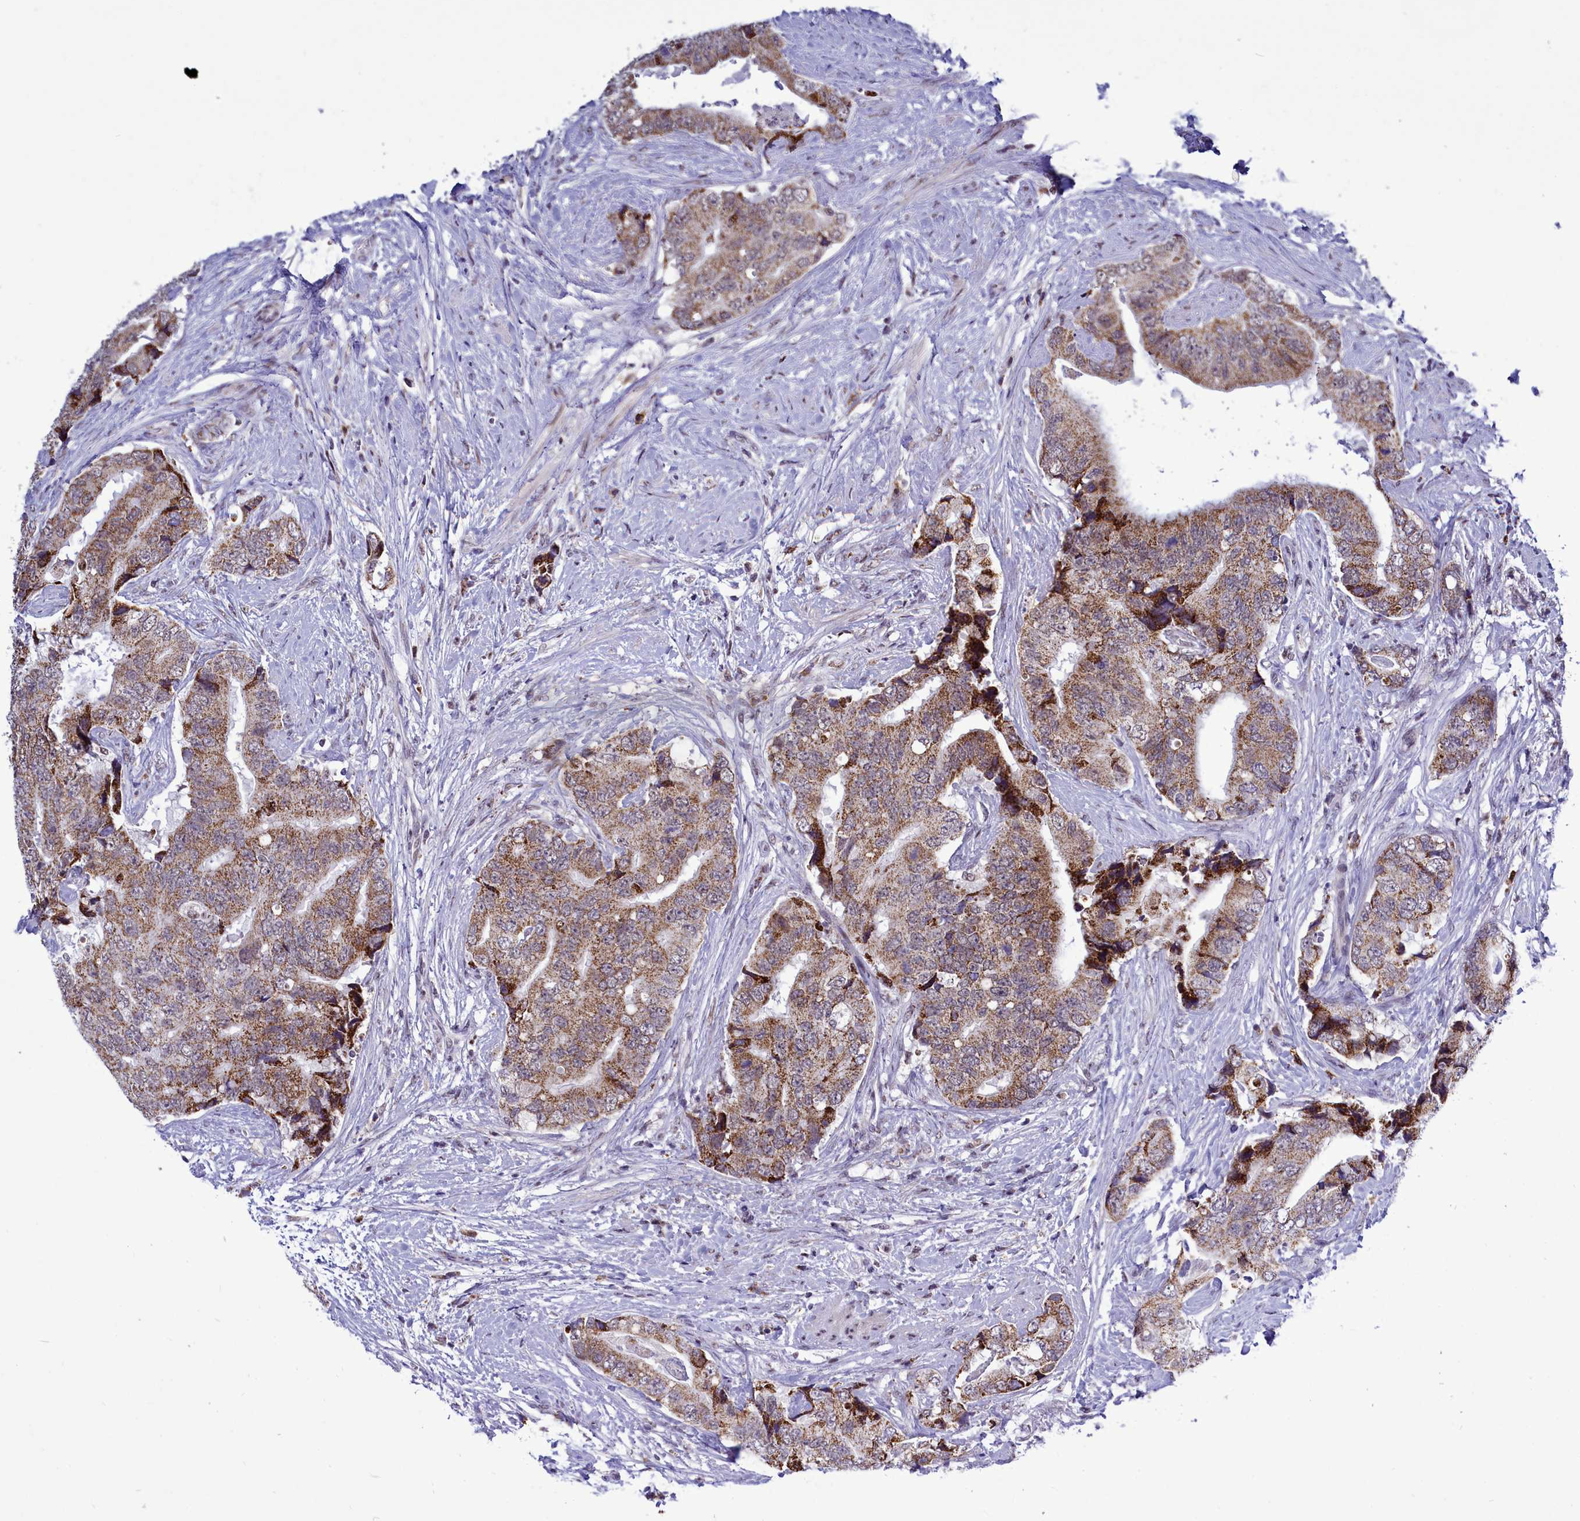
{"staining": {"intensity": "moderate", "quantity": ">75%", "location": "cytoplasmic/membranous"}, "tissue": "prostate cancer", "cell_type": "Tumor cells", "image_type": "cancer", "snomed": [{"axis": "morphology", "description": "Adenocarcinoma, High grade"}, {"axis": "topography", "description": "Prostate"}], "caption": "DAB immunohistochemical staining of human prostate high-grade adenocarcinoma demonstrates moderate cytoplasmic/membranous protein expression in approximately >75% of tumor cells.", "gene": "POM121L2", "patient": {"sex": "male", "age": 70}}